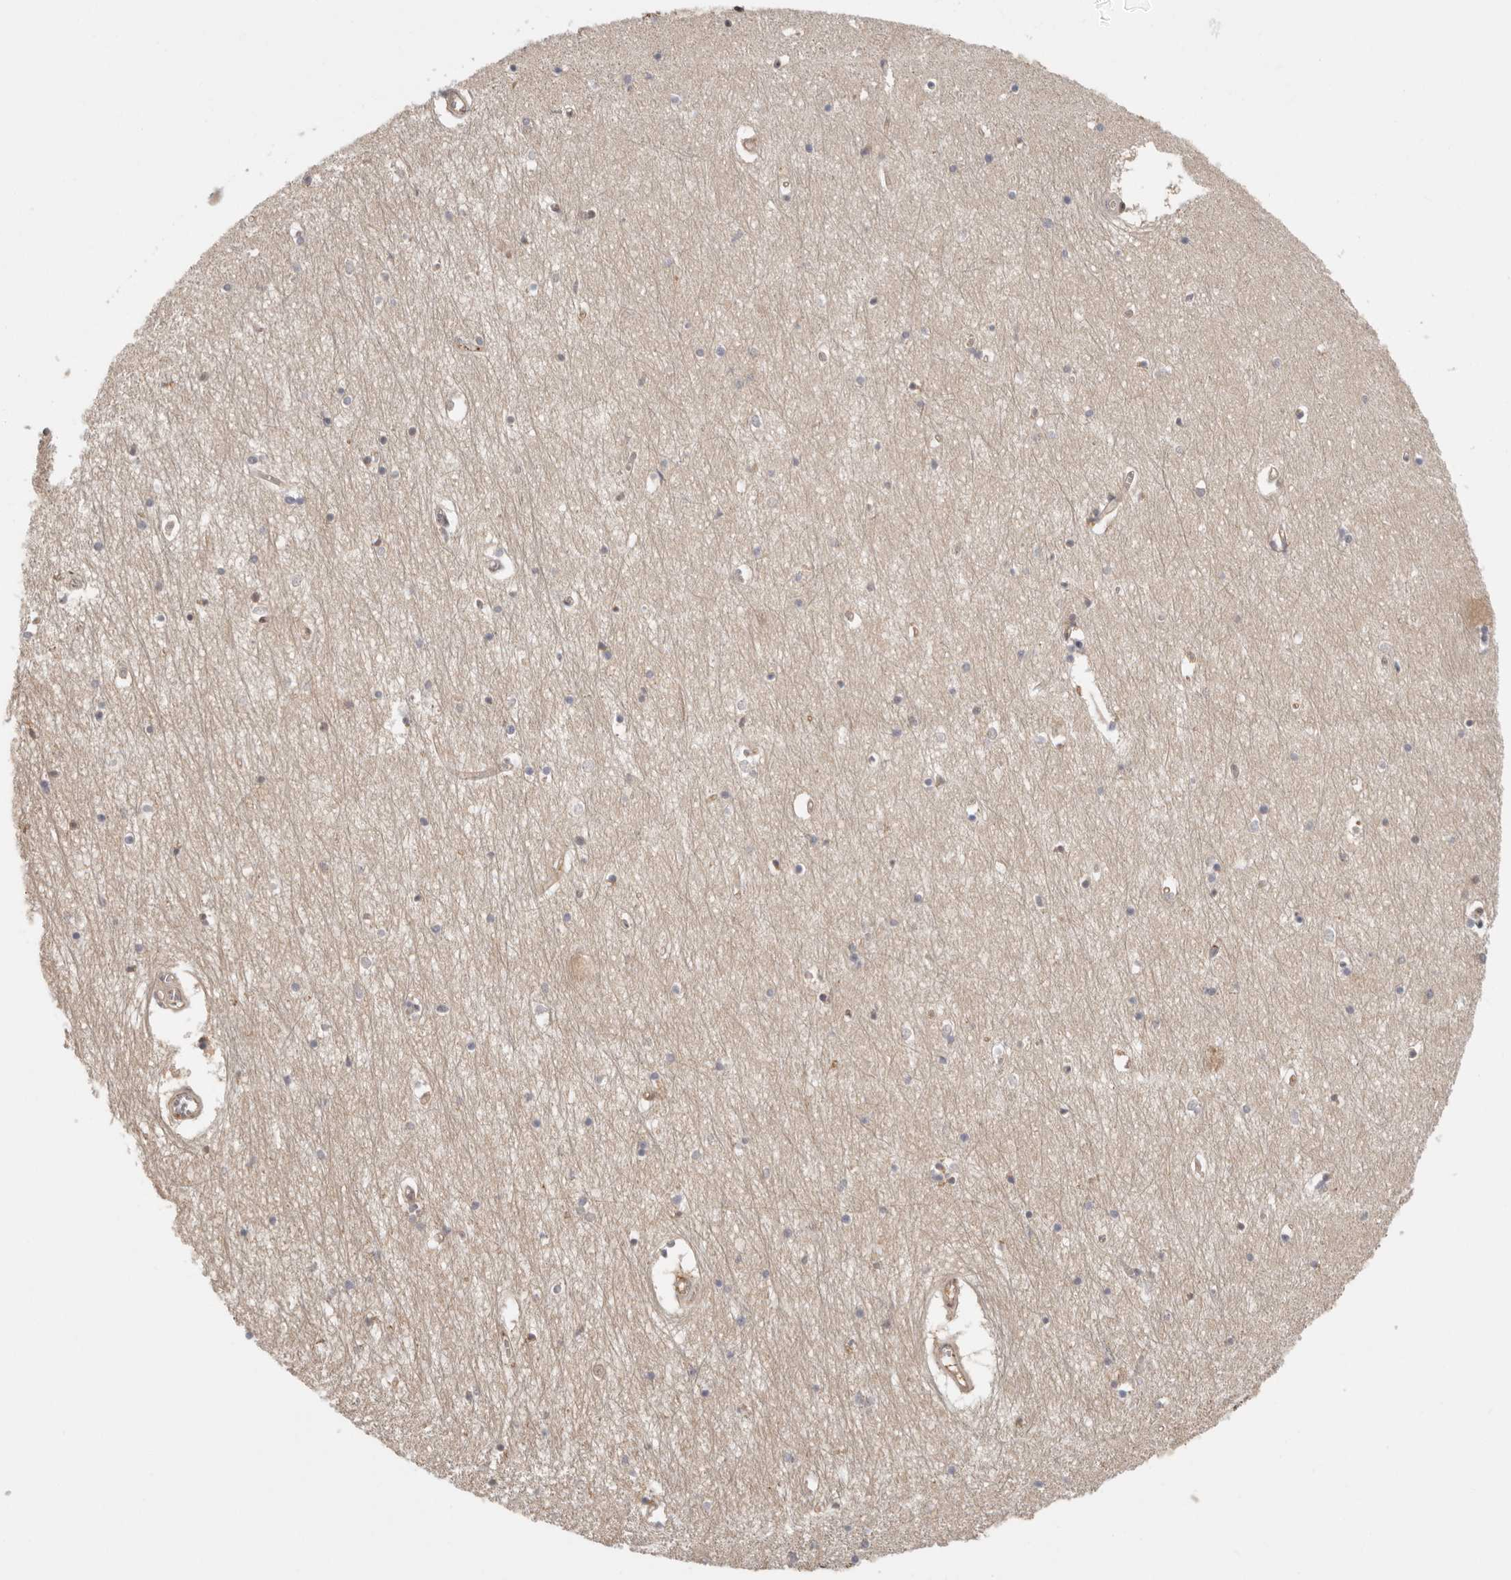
{"staining": {"intensity": "weak", "quantity": "<25%", "location": "cytoplasmic/membranous,nuclear"}, "tissue": "hippocampus", "cell_type": "Glial cells", "image_type": "normal", "snomed": [{"axis": "morphology", "description": "Normal tissue, NOS"}, {"axis": "topography", "description": "Hippocampus"}], "caption": "There is no significant positivity in glial cells of hippocampus. Brightfield microscopy of IHC stained with DAB (brown) and hematoxylin (blue), captured at high magnification.", "gene": "PSMA5", "patient": {"sex": "male", "age": 70}}